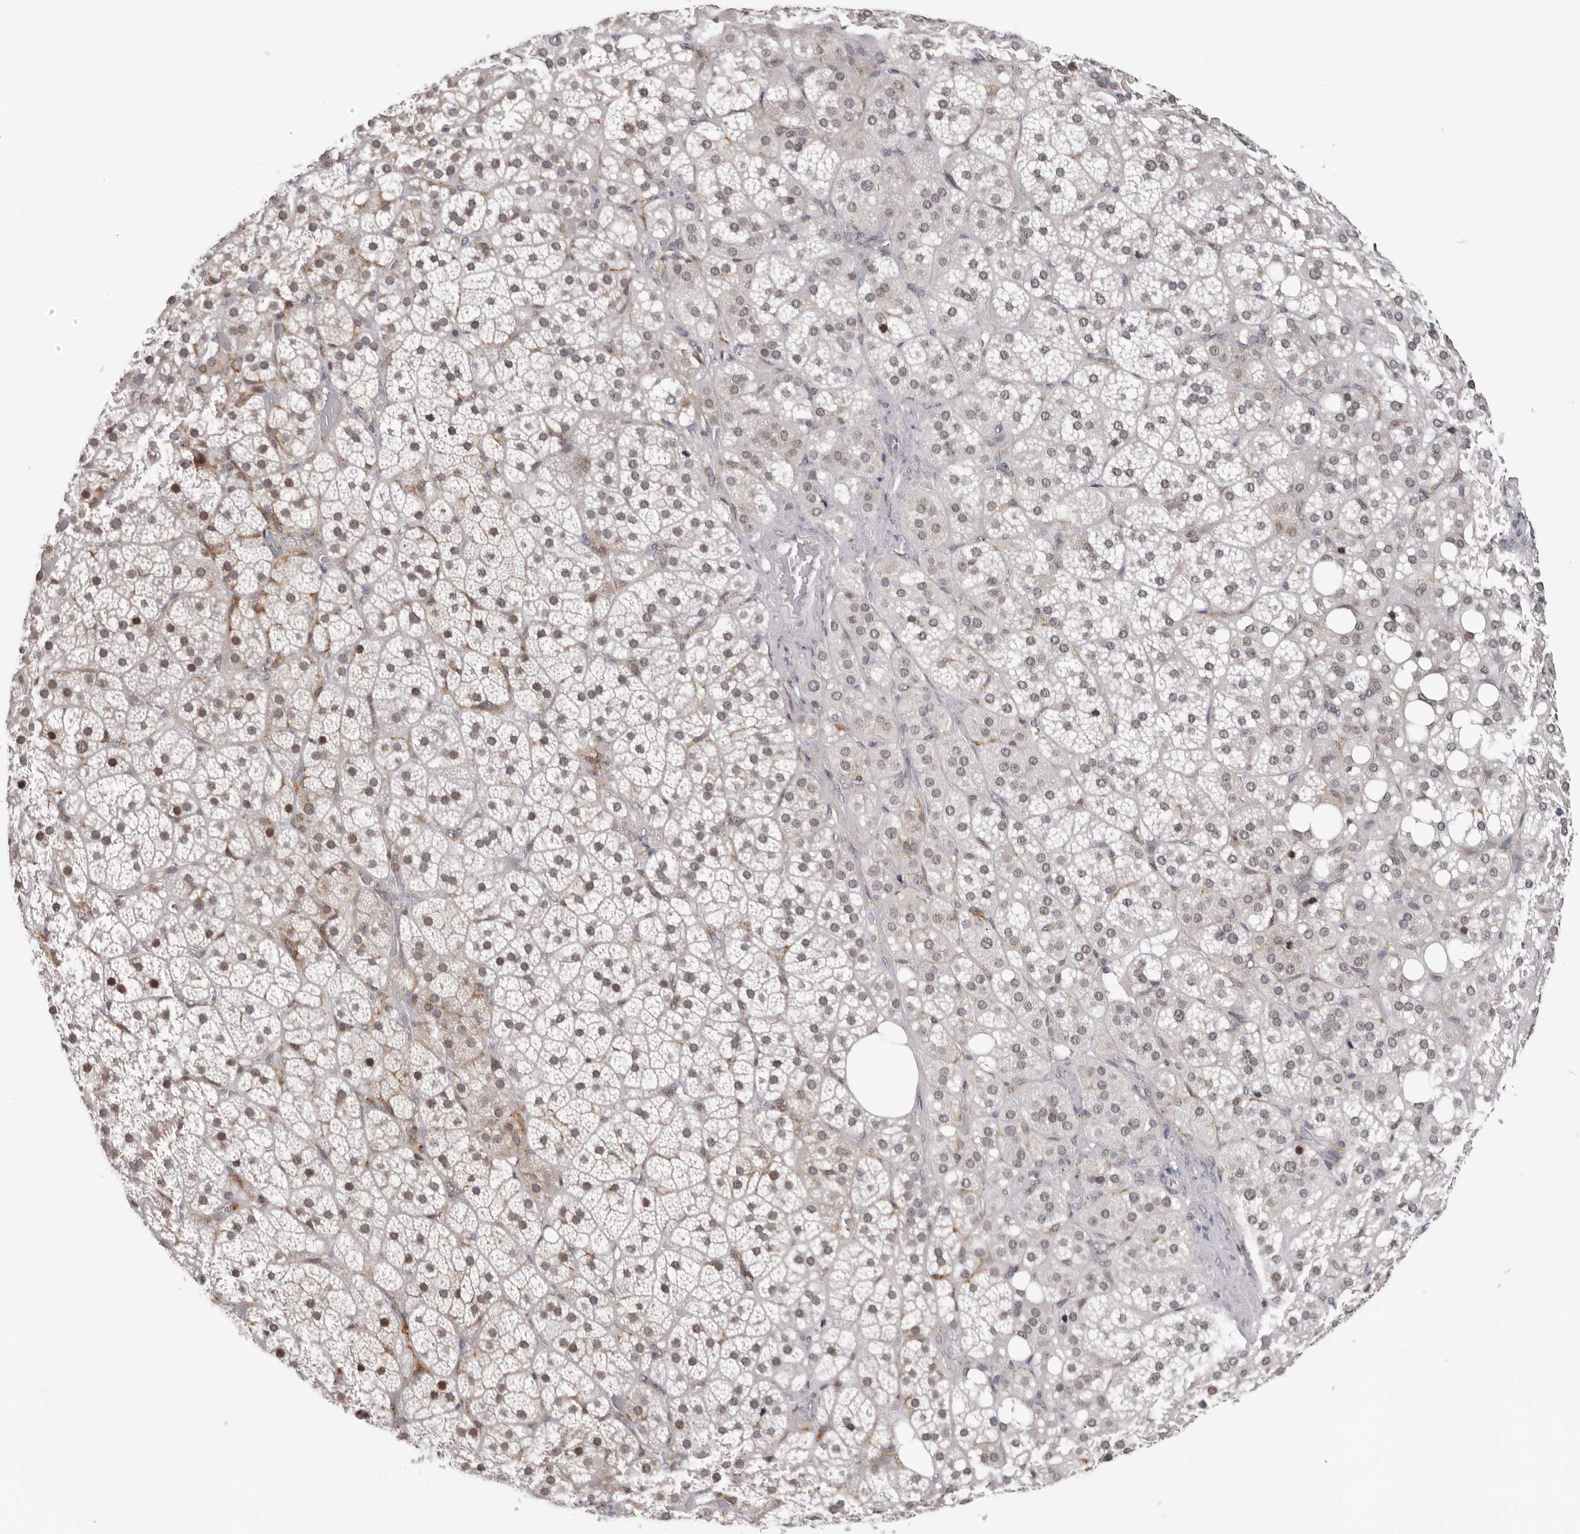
{"staining": {"intensity": "weak", "quantity": "<25%", "location": "cytoplasmic/membranous"}, "tissue": "adrenal gland", "cell_type": "Glandular cells", "image_type": "normal", "snomed": [{"axis": "morphology", "description": "Normal tissue, NOS"}, {"axis": "topography", "description": "Adrenal gland"}], "caption": "Immunohistochemistry (IHC) histopathology image of normal human adrenal gland stained for a protein (brown), which displays no positivity in glandular cells.", "gene": "KIF2B", "patient": {"sex": "female", "age": 59}}